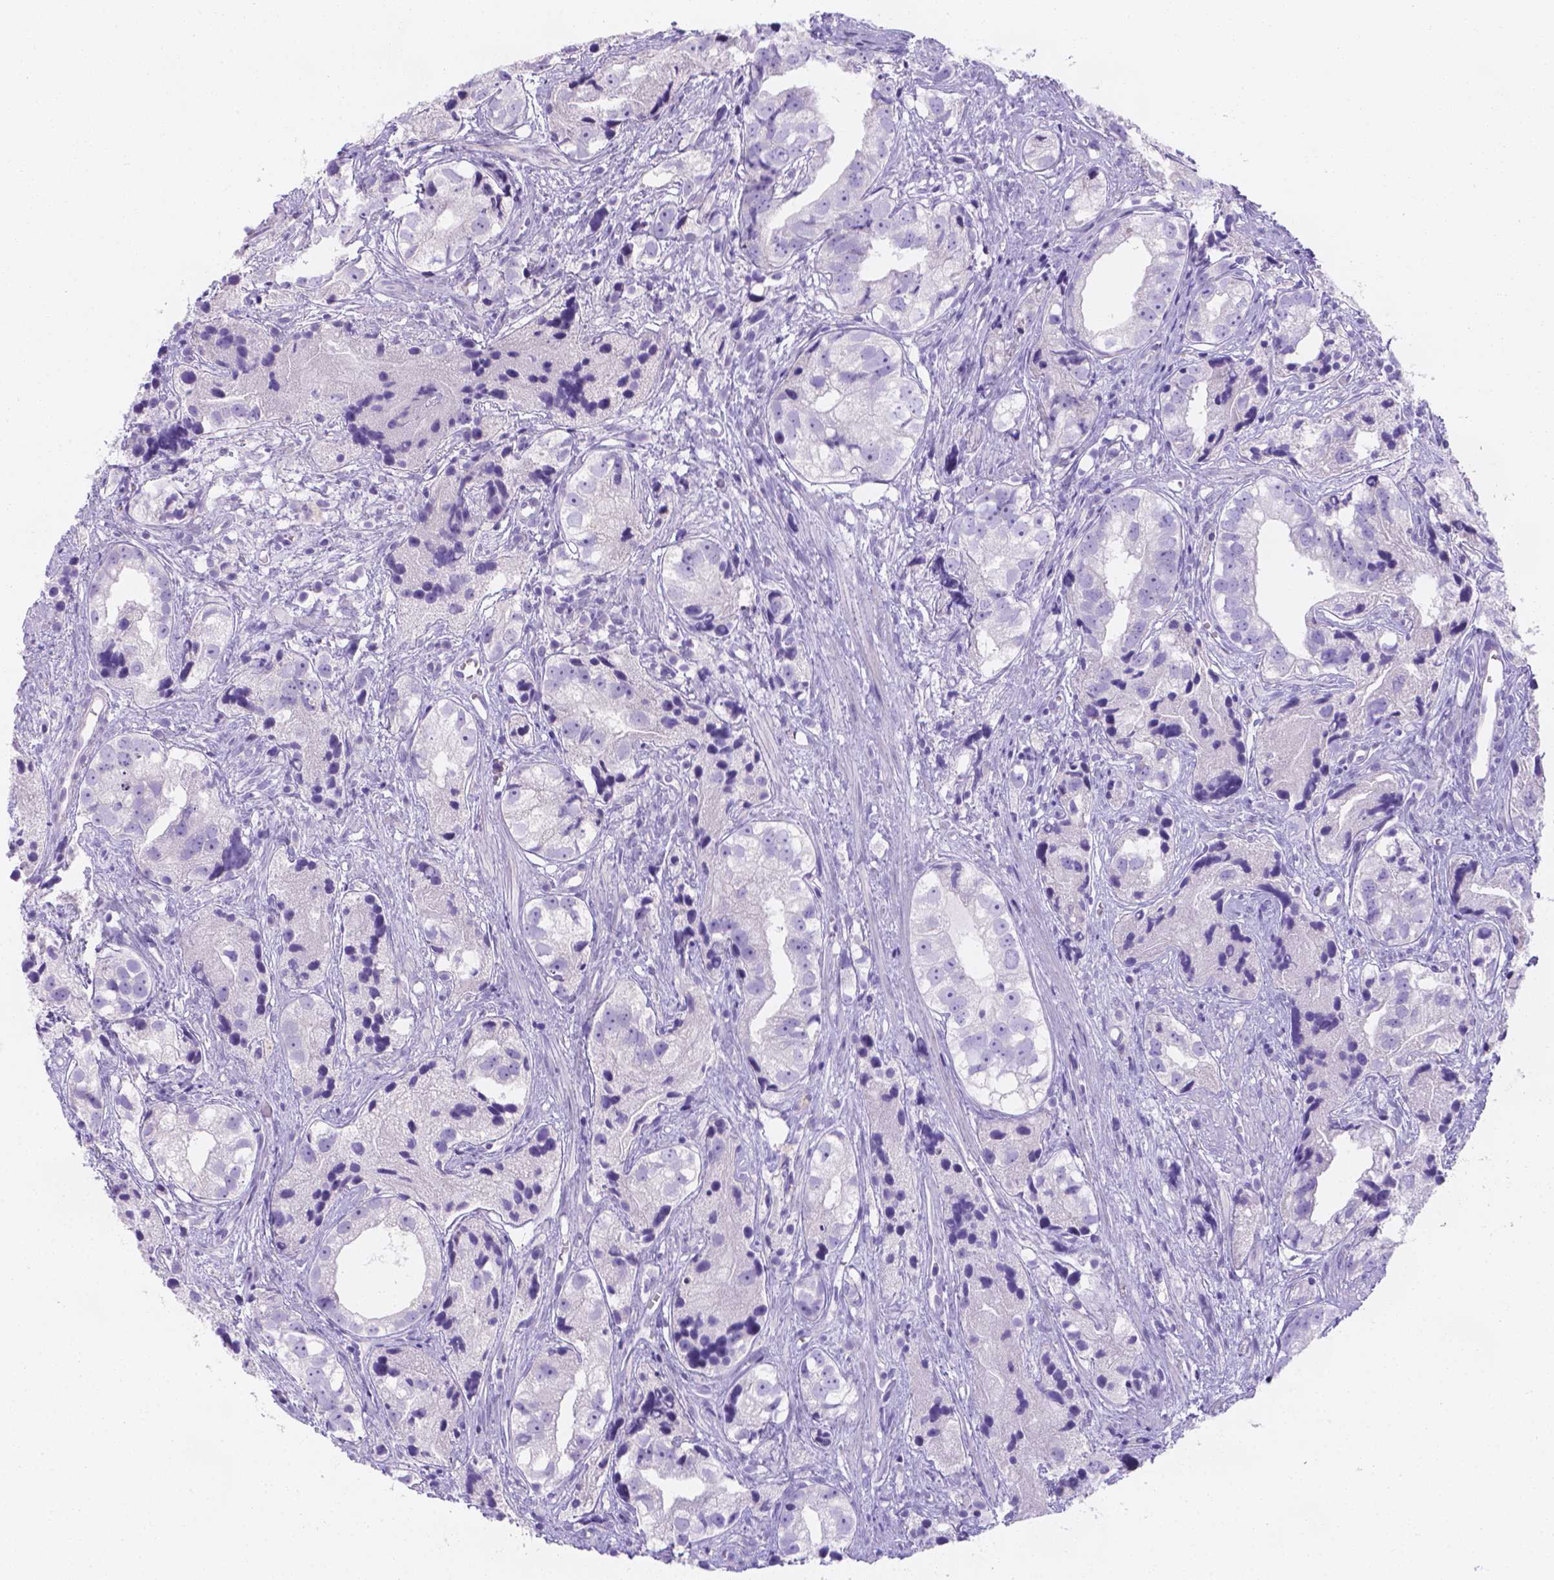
{"staining": {"intensity": "negative", "quantity": "none", "location": "none"}, "tissue": "prostate cancer", "cell_type": "Tumor cells", "image_type": "cancer", "snomed": [{"axis": "morphology", "description": "Adenocarcinoma, High grade"}, {"axis": "topography", "description": "Prostate"}], "caption": "Immunohistochemical staining of adenocarcinoma (high-grade) (prostate) exhibits no significant positivity in tumor cells.", "gene": "MLN", "patient": {"sex": "male", "age": 68}}